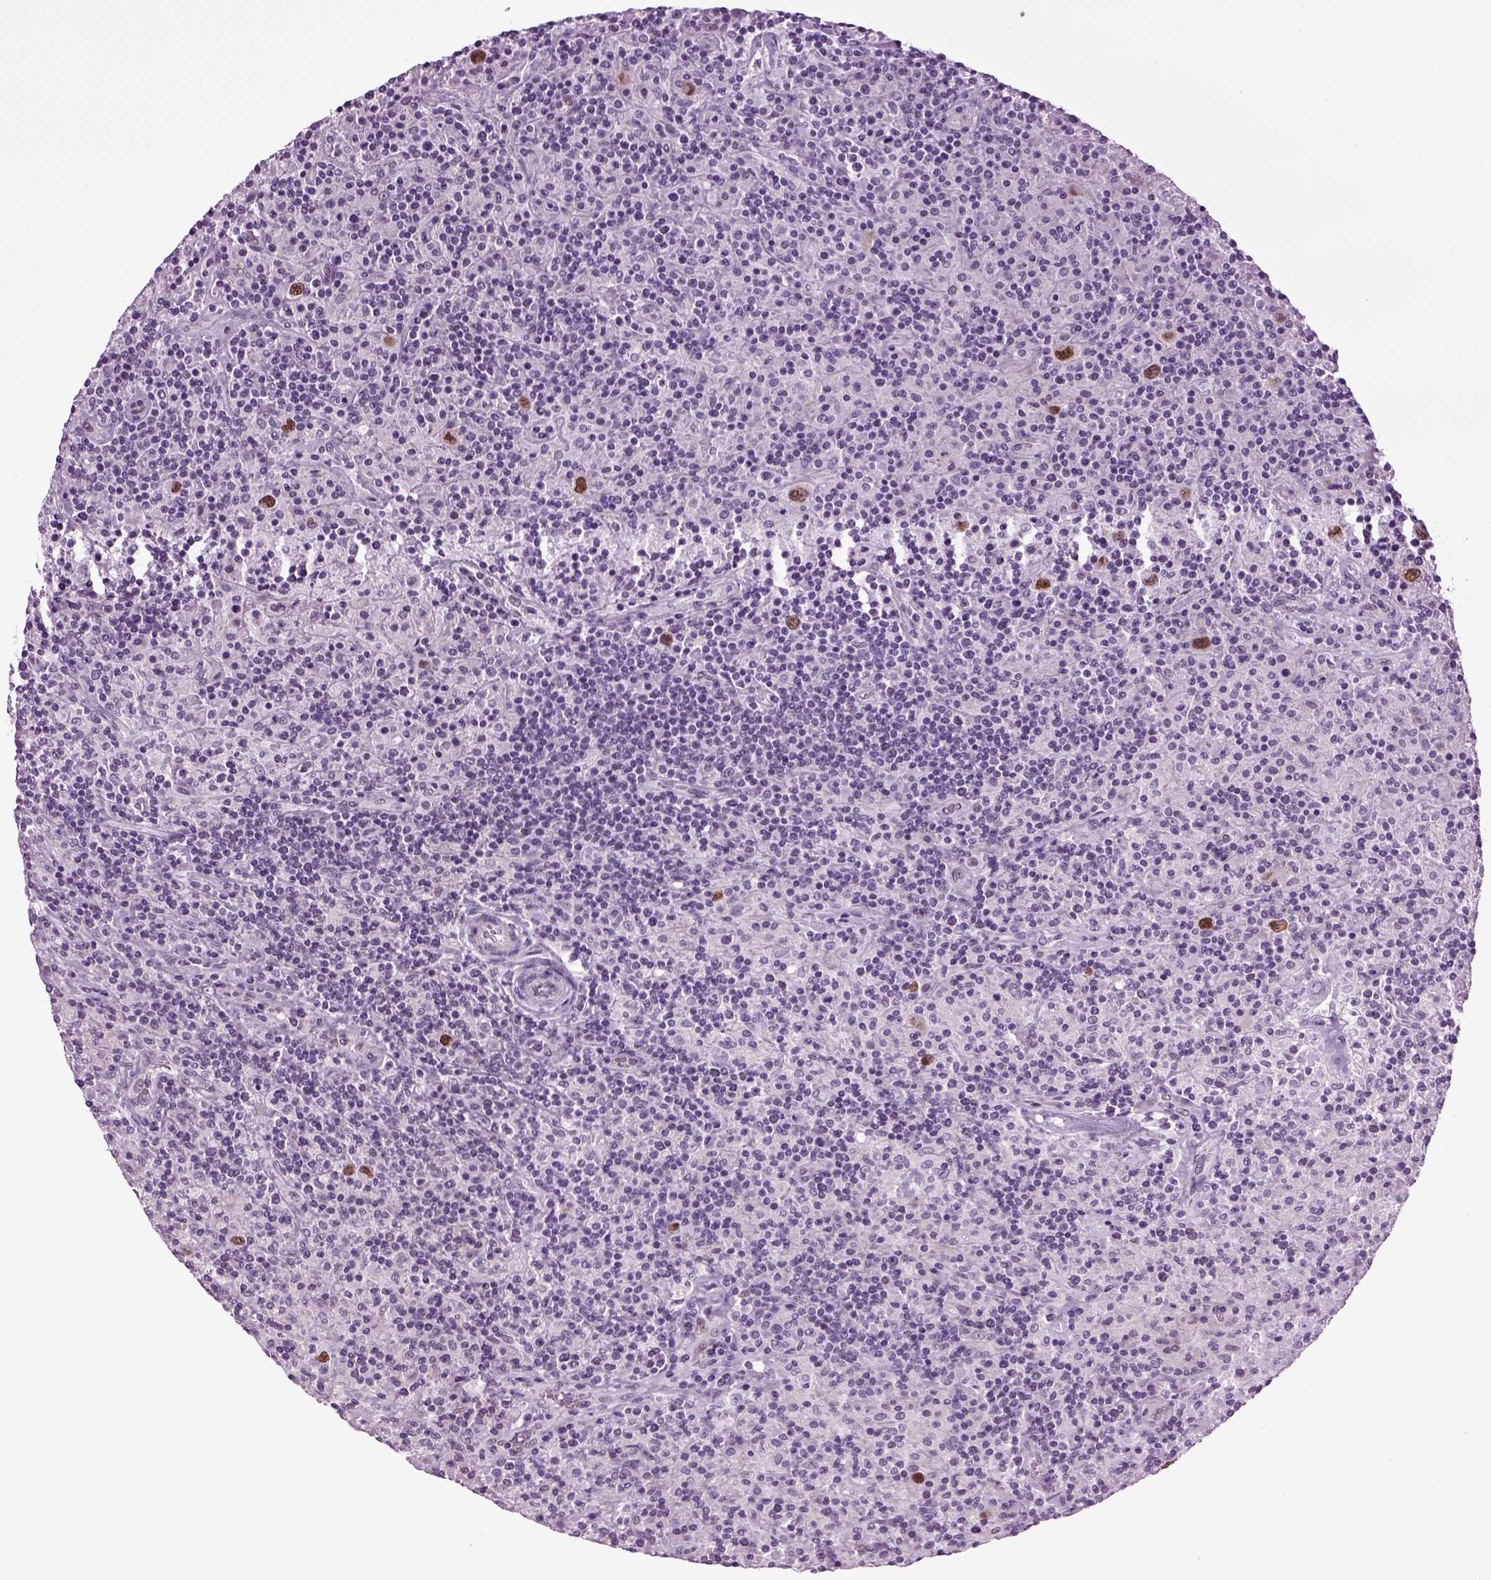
{"staining": {"intensity": "strong", "quantity": ">75%", "location": "nuclear"}, "tissue": "lymphoma", "cell_type": "Tumor cells", "image_type": "cancer", "snomed": [{"axis": "morphology", "description": "Hodgkin's disease, NOS"}, {"axis": "topography", "description": "Lymph node"}], "caption": "Protein expression analysis of human Hodgkin's disease reveals strong nuclear staining in approximately >75% of tumor cells. Nuclei are stained in blue.", "gene": "RFX3", "patient": {"sex": "male", "age": 70}}